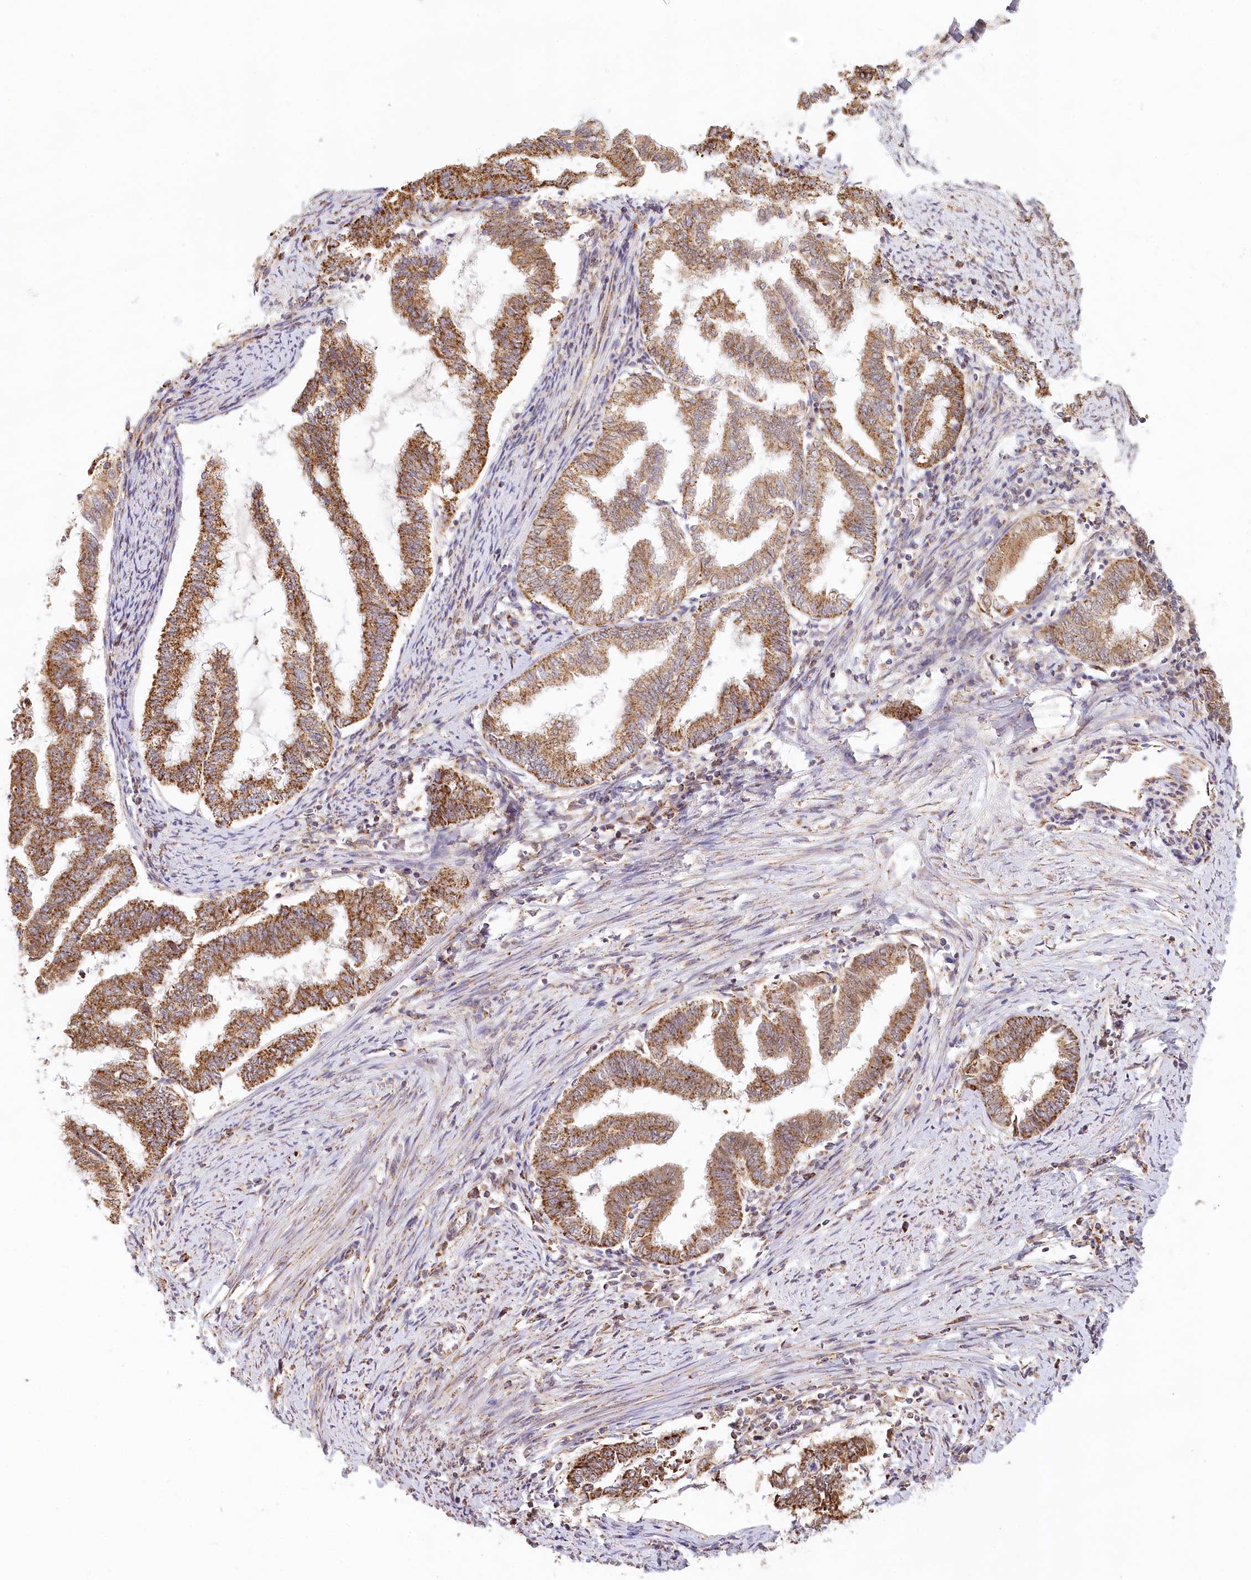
{"staining": {"intensity": "moderate", "quantity": ">75%", "location": "cytoplasmic/membranous"}, "tissue": "endometrial cancer", "cell_type": "Tumor cells", "image_type": "cancer", "snomed": [{"axis": "morphology", "description": "Adenocarcinoma, NOS"}, {"axis": "topography", "description": "Endometrium"}], "caption": "This histopathology image shows immunohistochemistry staining of human endometrial cancer (adenocarcinoma), with medium moderate cytoplasmic/membranous staining in approximately >75% of tumor cells.", "gene": "UMPS", "patient": {"sex": "female", "age": 79}}